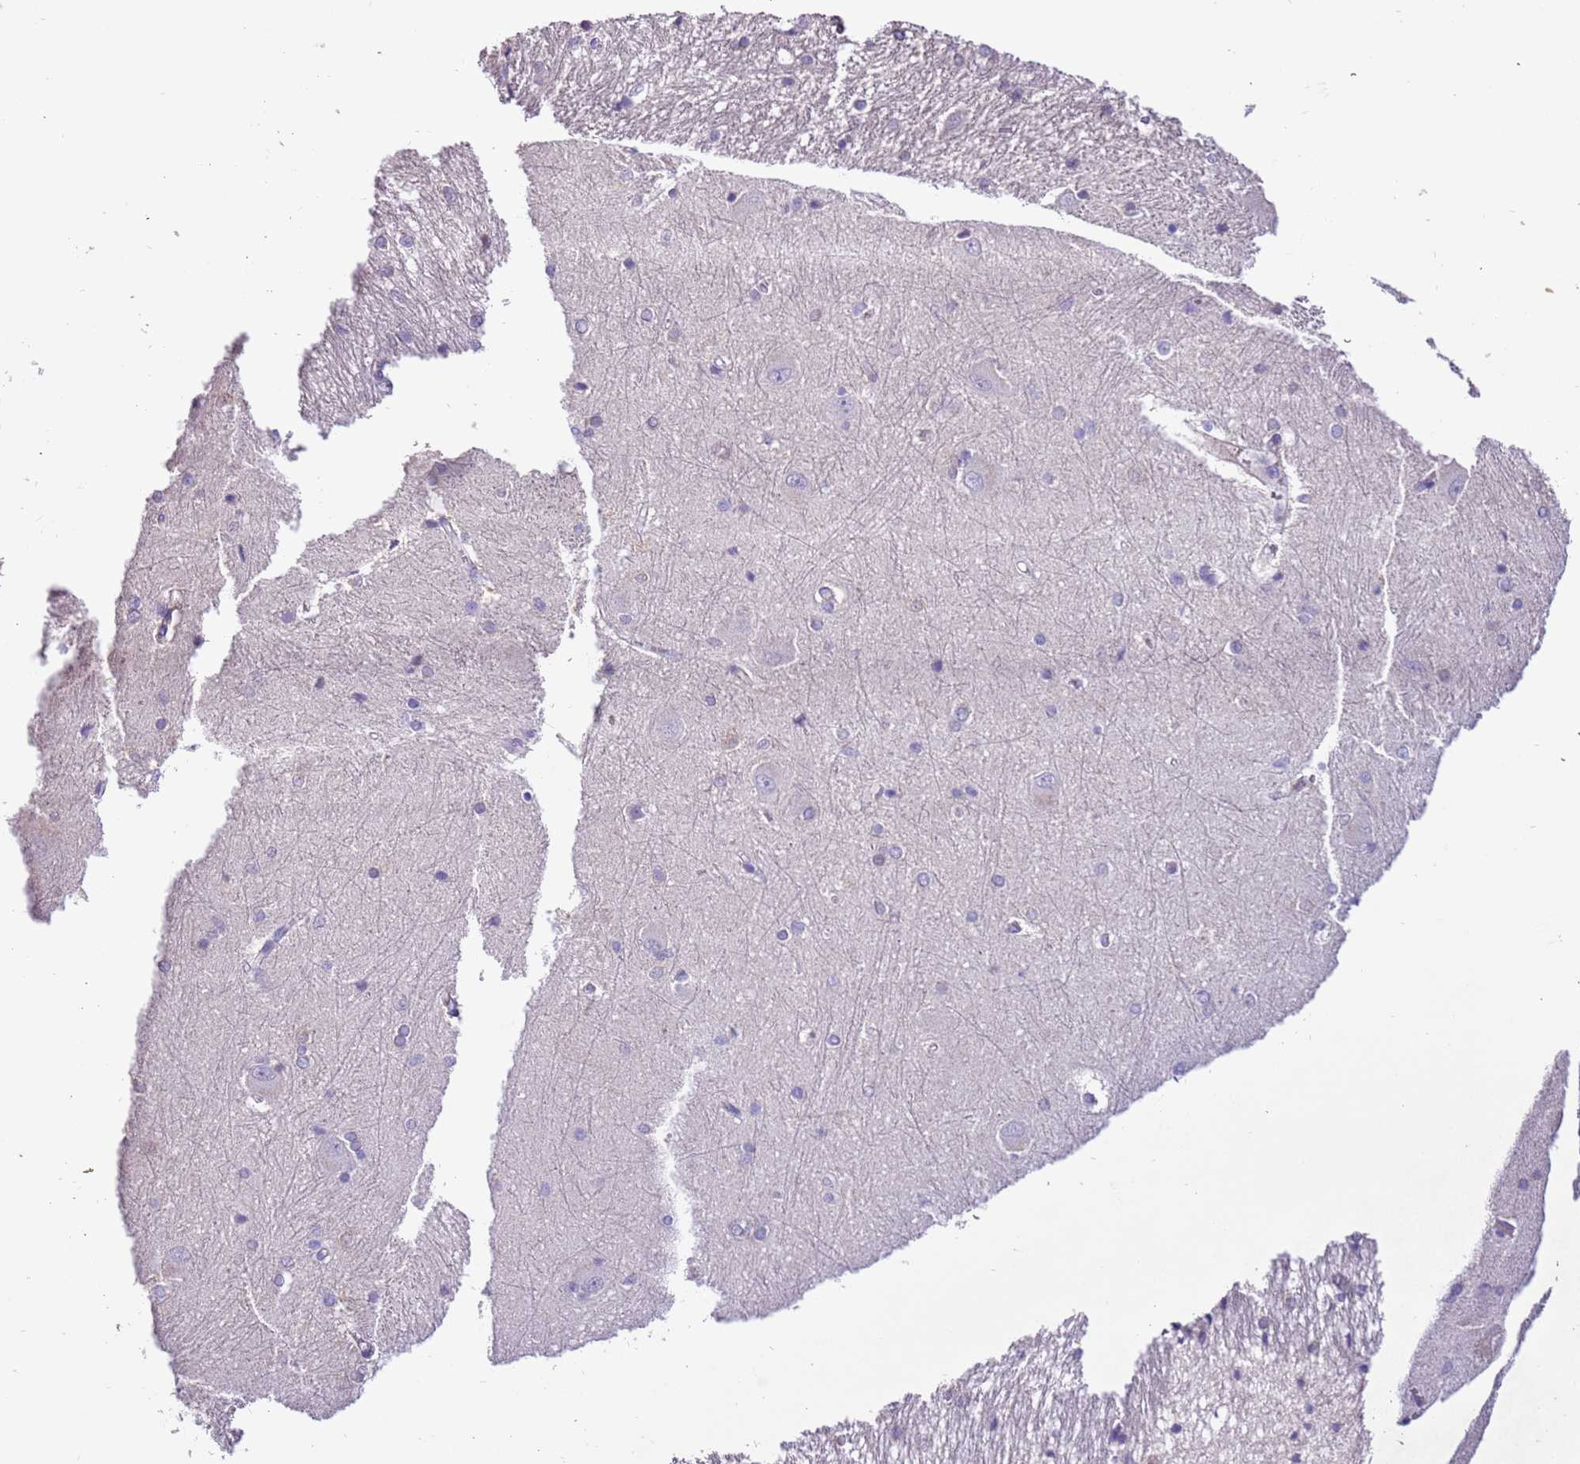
{"staining": {"intensity": "negative", "quantity": "none", "location": "none"}, "tissue": "caudate", "cell_type": "Glial cells", "image_type": "normal", "snomed": [{"axis": "morphology", "description": "Normal tissue, NOS"}, {"axis": "topography", "description": "Lateral ventricle wall"}], "caption": "Immunohistochemistry (IHC) image of unremarkable human caudate stained for a protein (brown), which reveals no expression in glial cells.", "gene": "PCGF2", "patient": {"sex": "male", "age": 37}}